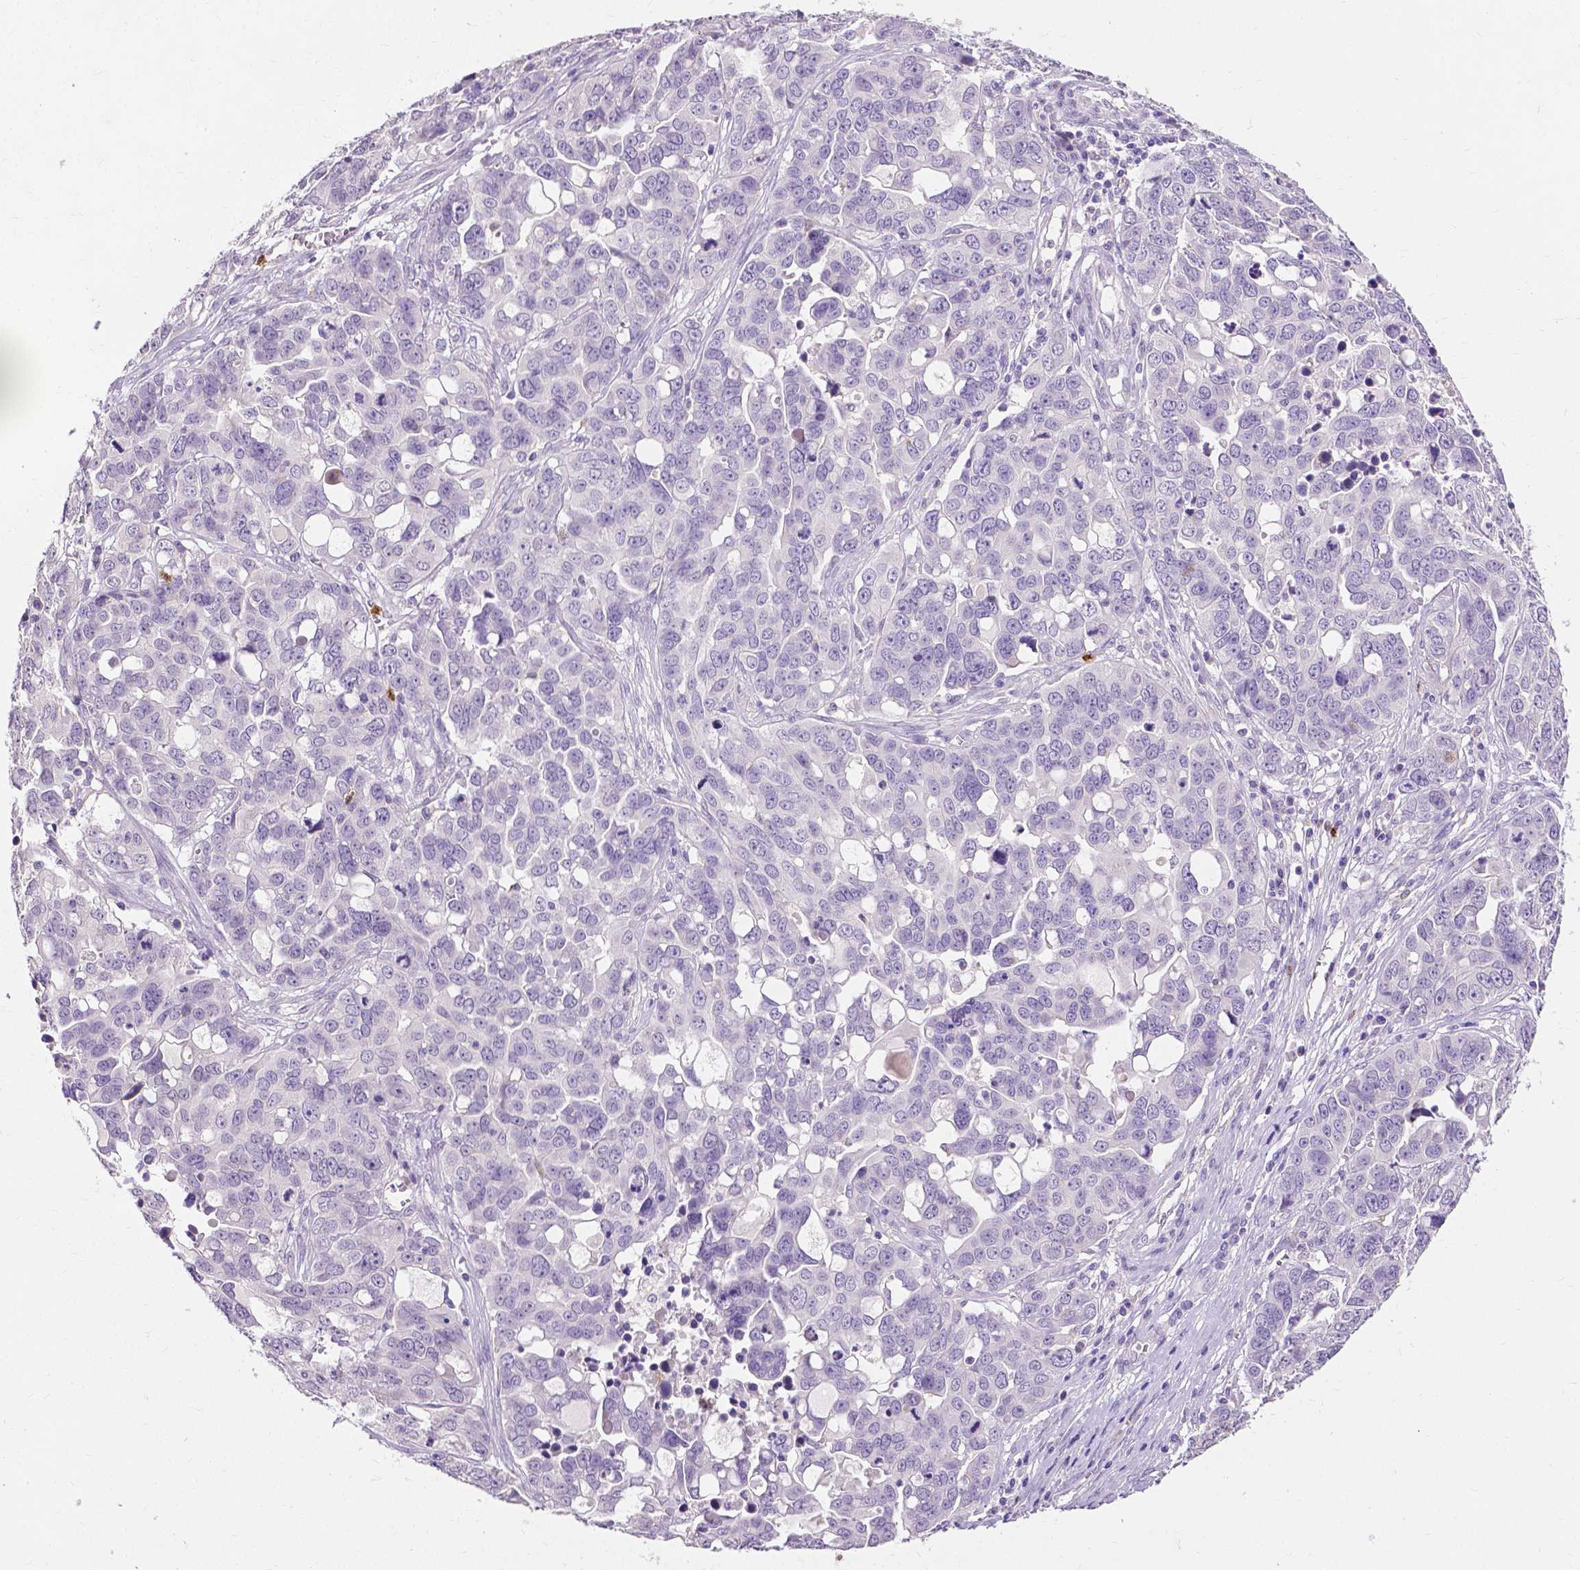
{"staining": {"intensity": "negative", "quantity": "none", "location": "none"}, "tissue": "ovarian cancer", "cell_type": "Tumor cells", "image_type": "cancer", "snomed": [{"axis": "morphology", "description": "Carcinoma, endometroid"}, {"axis": "topography", "description": "Ovary"}], "caption": "Immunohistochemistry (IHC) micrograph of endometroid carcinoma (ovarian) stained for a protein (brown), which shows no expression in tumor cells.", "gene": "CXCR2", "patient": {"sex": "female", "age": 78}}